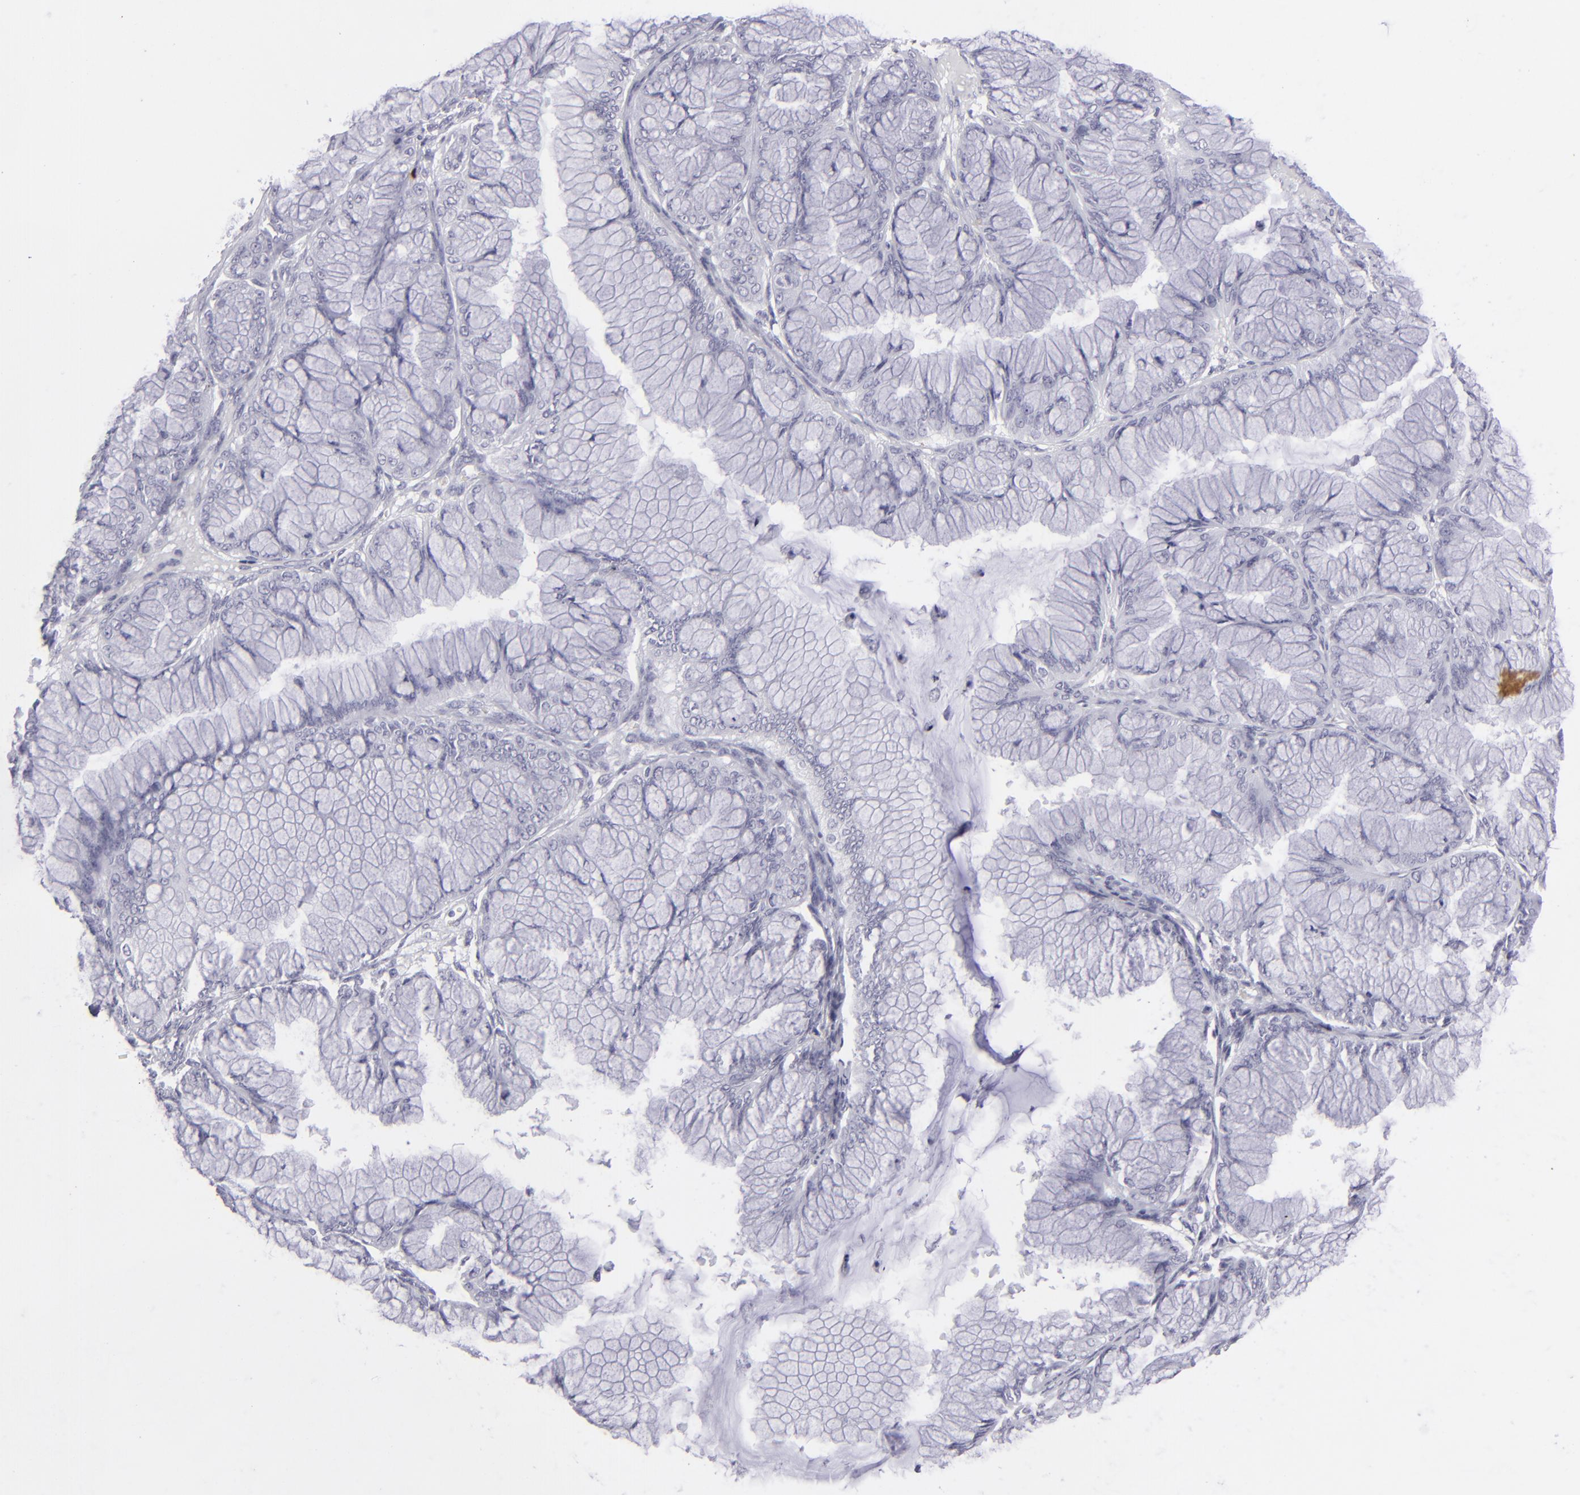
{"staining": {"intensity": "negative", "quantity": "none", "location": "none"}, "tissue": "ovarian cancer", "cell_type": "Tumor cells", "image_type": "cancer", "snomed": [{"axis": "morphology", "description": "Cystadenocarcinoma, mucinous, NOS"}, {"axis": "topography", "description": "Ovary"}], "caption": "DAB immunohistochemical staining of ovarian mucinous cystadenocarcinoma reveals no significant staining in tumor cells.", "gene": "KRT1", "patient": {"sex": "female", "age": 63}}